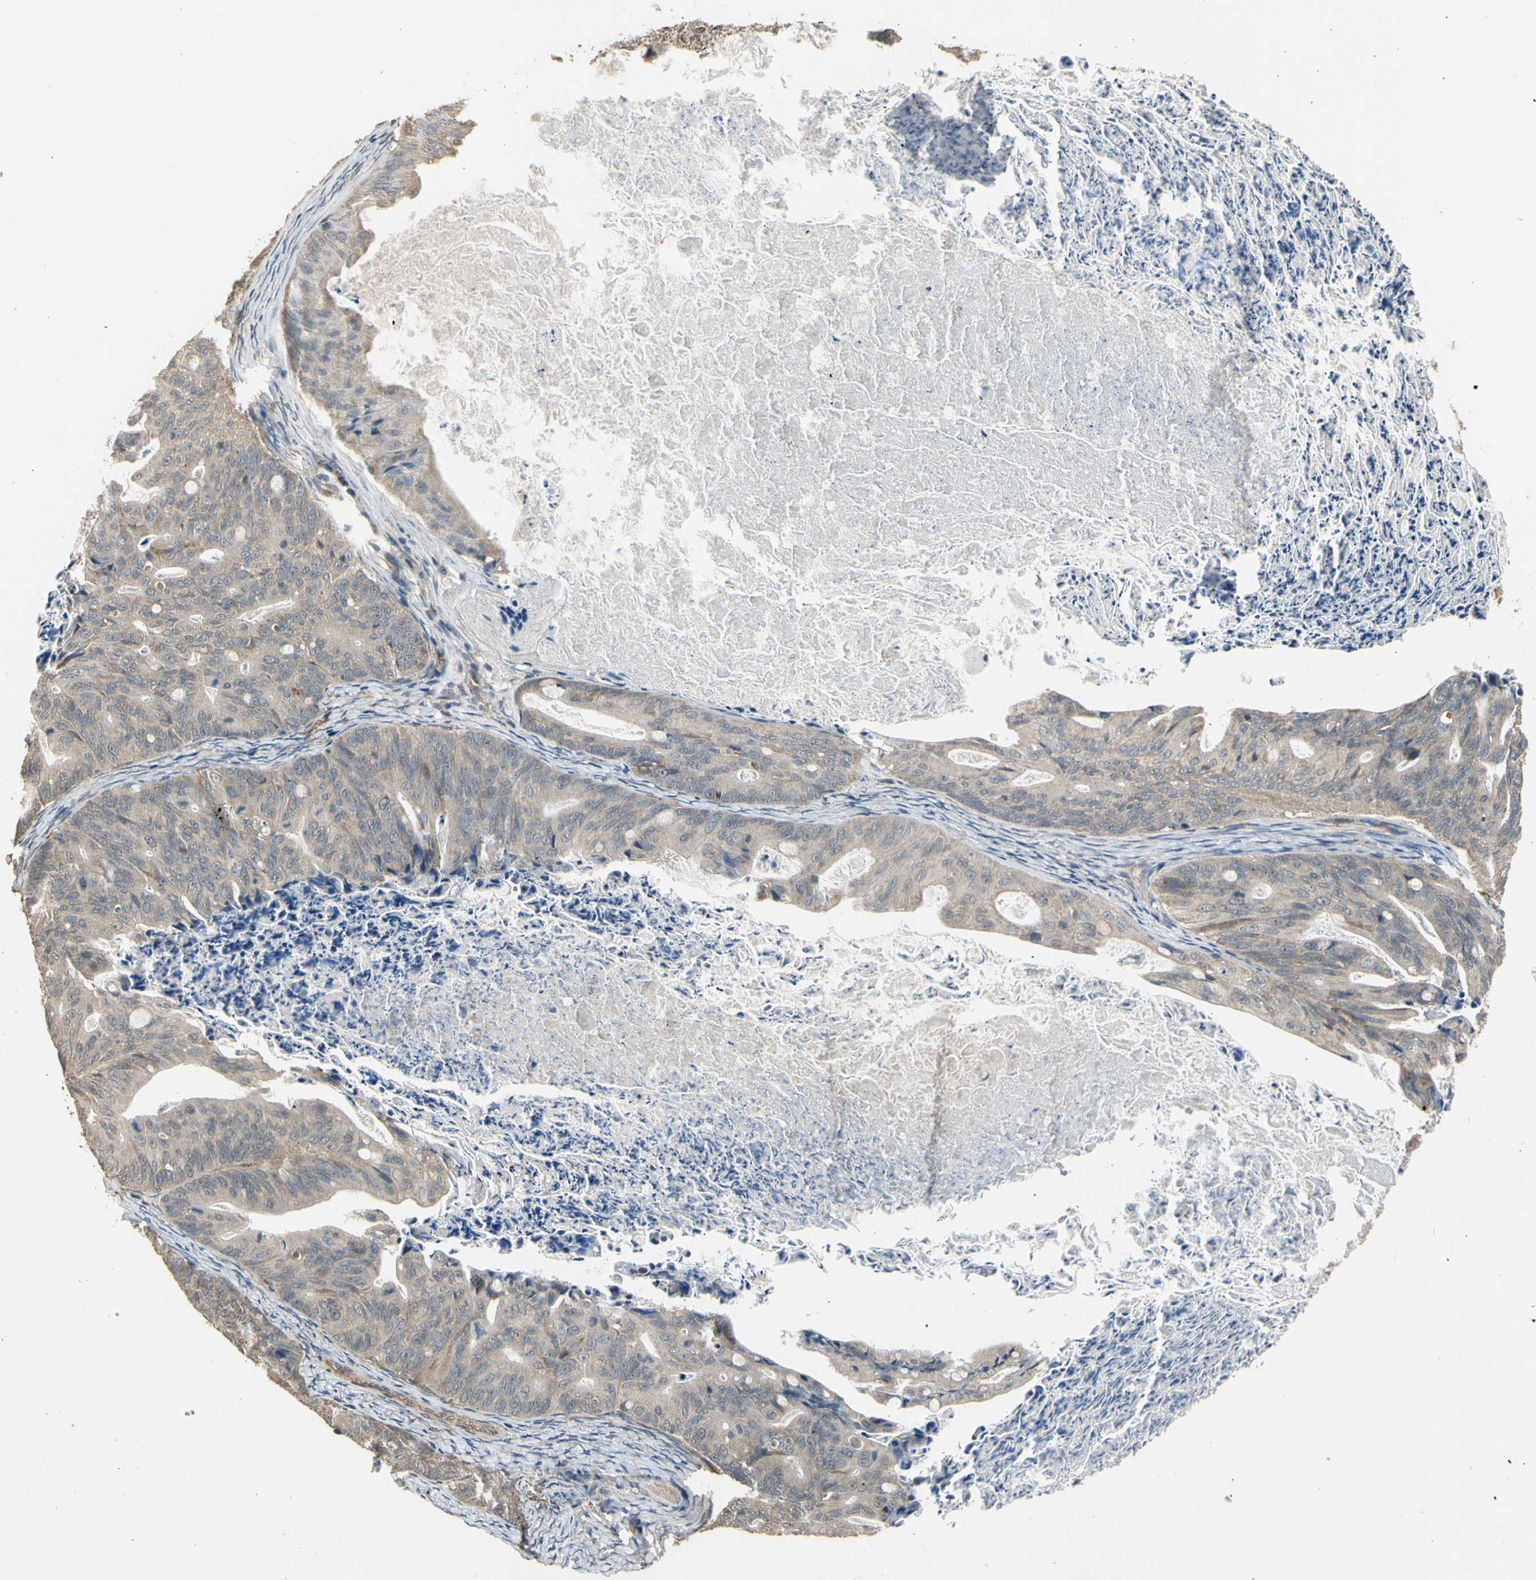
{"staining": {"intensity": "weak", "quantity": ">75%", "location": "cytoplasmic/membranous"}, "tissue": "ovarian cancer", "cell_type": "Tumor cells", "image_type": "cancer", "snomed": [{"axis": "morphology", "description": "Cystadenocarcinoma, mucinous, NOS"}, {"axis": "topography", "description": "Ovary"}], "caption": "Immunohistochemistry (IHC) micrograph of ovarian cancer (mucinous cystadenocarcinoma) stained for a protein (brown), which shows low levels of weak cytoplasmic/membranous expression in about >75% of tumor cells.", "gene": "EFNB2", "patient": {"sex": "female", "age": 37}}